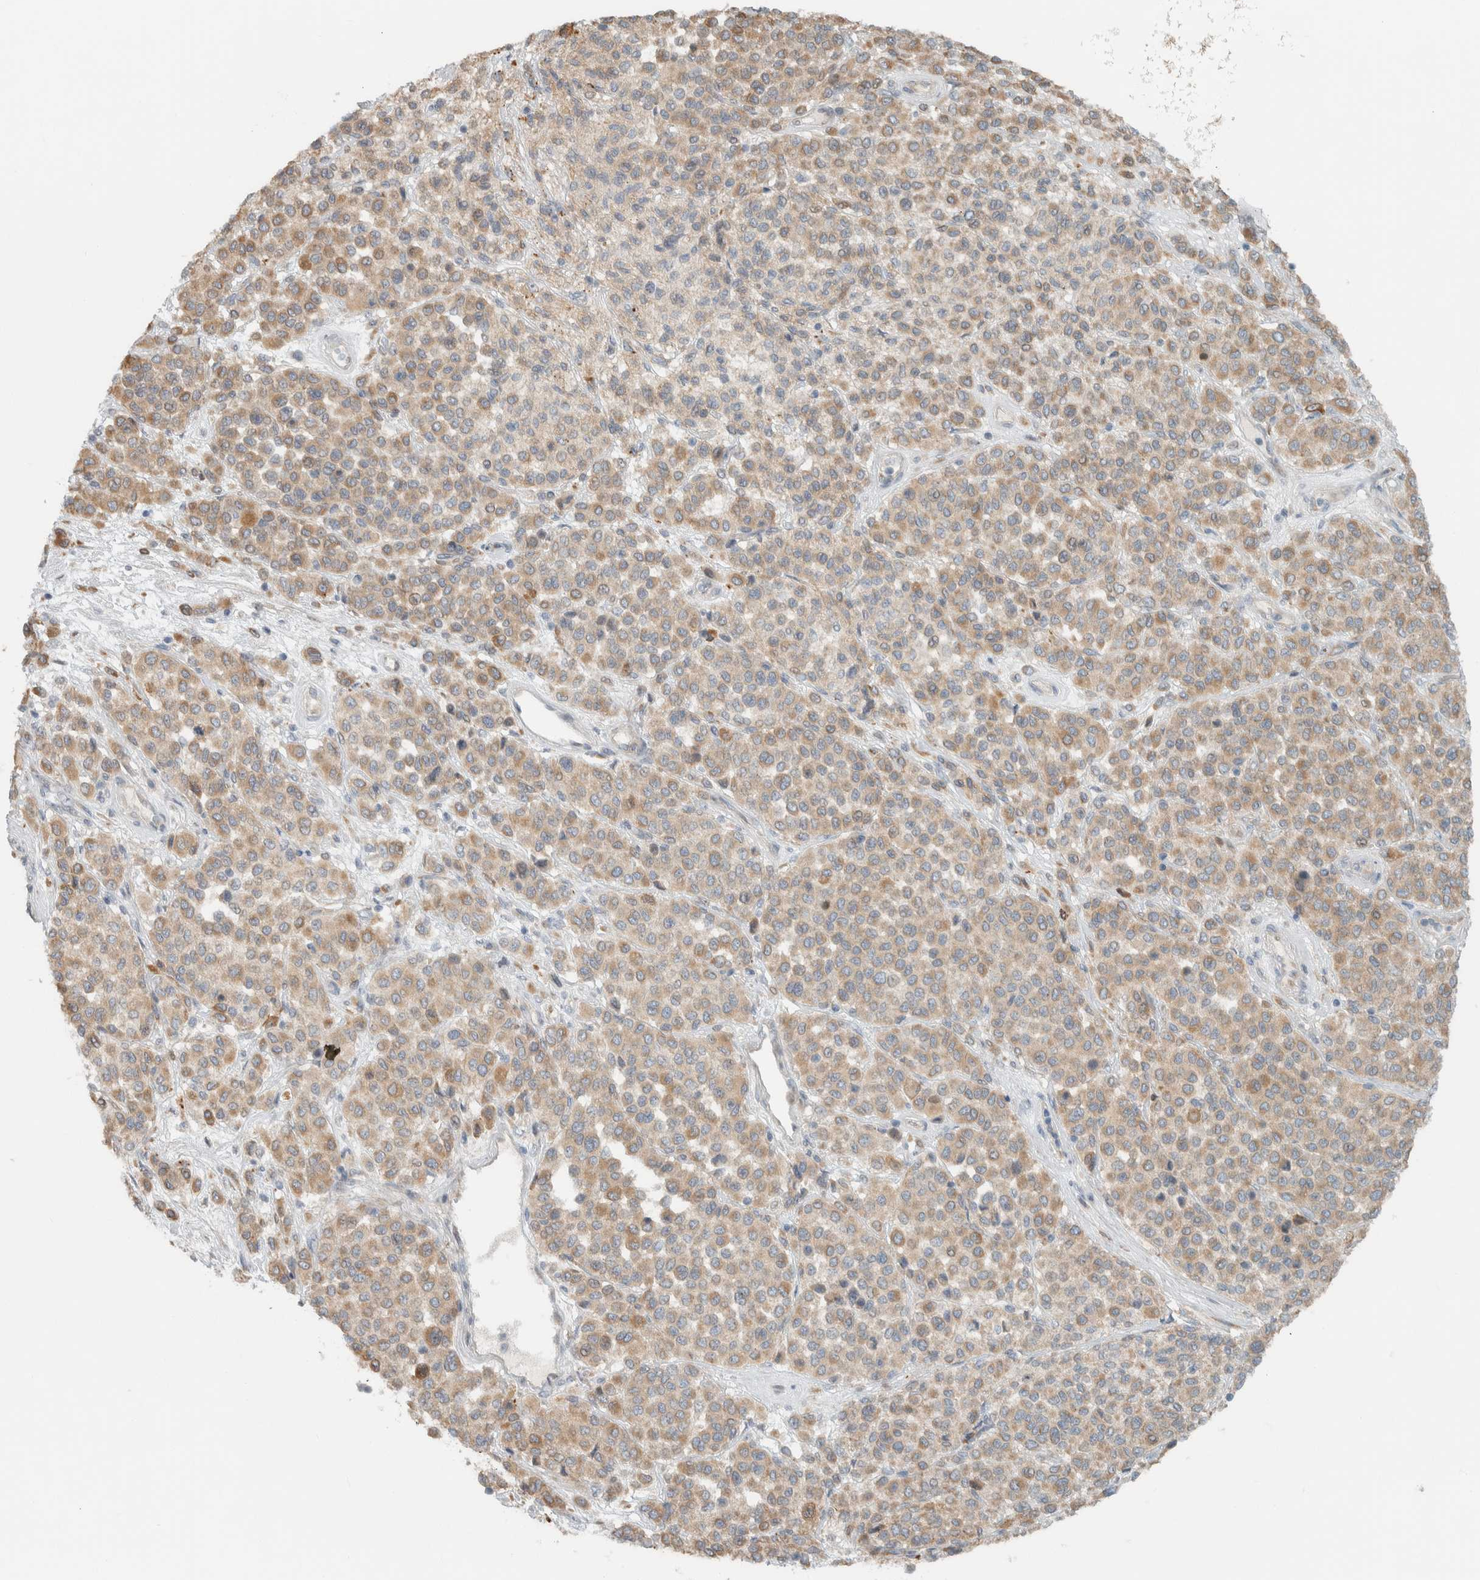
{"staining": {"intensity": "weak", "quantity": ">75%", "location": "cytoplasmic/membranous"}, "tissue": "melanoma", "cell_type": "Tumor cells", "image_type": "cancer", "snomed": [{"axis": "morphology", "description": "Malignant melanoma, Metastatic site"}, {"axis": "topography", "description": "Pancreas"}], "caption": "DAB (3,3'-diaminobenzidine) immunohistochemical staining of malignant melanoma (metastatic site) shows weak cytoplasmic/membranous protein positivity in about >75% of tumor cells. Nuclei are stained in blue.", "gene": "HGS", "patient": {"sex": "female", "age": 30}}